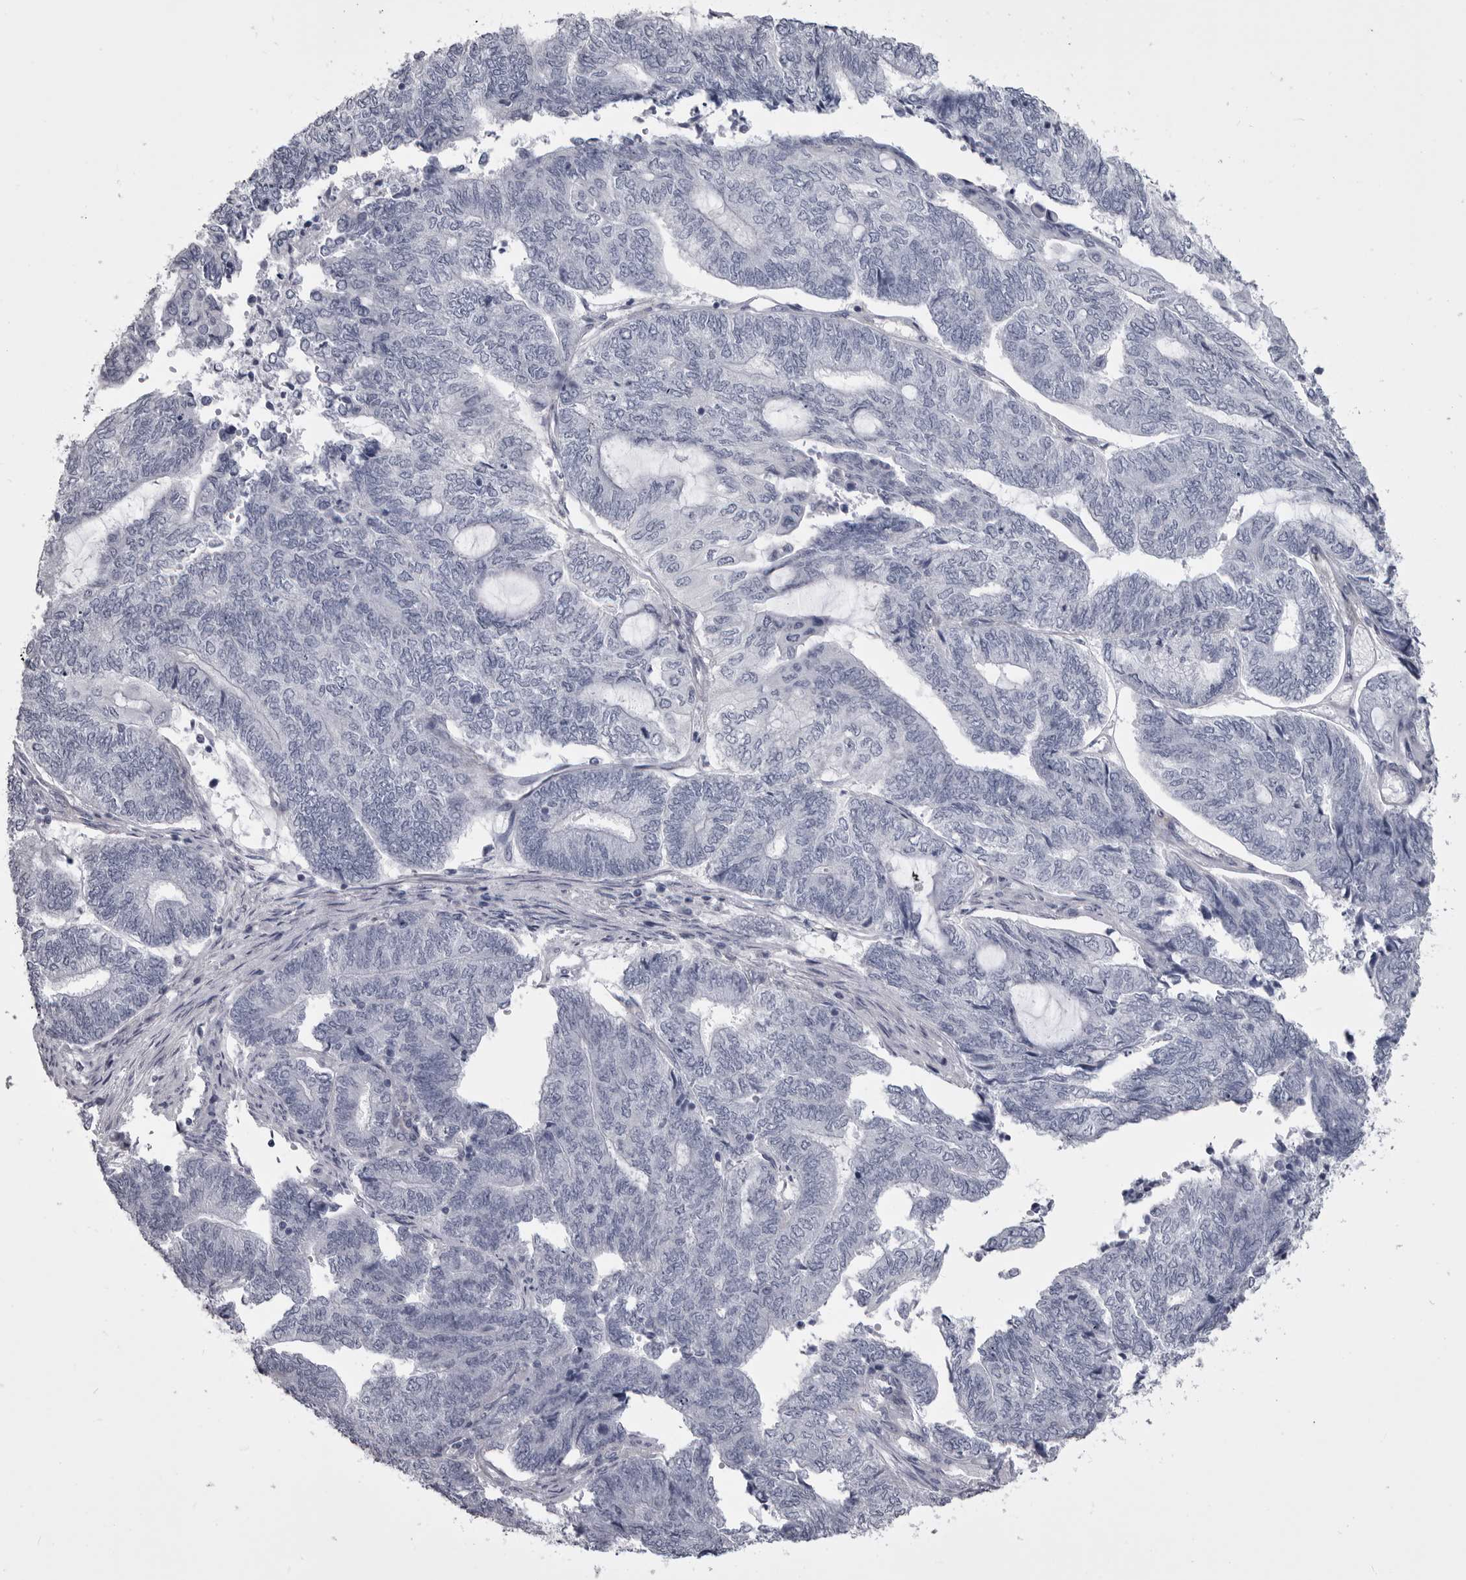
{"staining": {"intensity": "negative", "quantity": "none", "location": "none"}, "tissue": "endometrial cancer", "cell_type": "Tumor cells", "image_type": "cancer", "snomed": [{"axis": "morphology", "description": "Adenocarcinoma, NOS"}, {"axis": "topography", "description": "Uterus"}, {"axis": "topography", "description": "Endometrium"}], "caption": "The photomicrograph shows no staining of tumor cells in endometrial adenocarcinoma.", "gene": "ANK2", "patient": {"sex": "female", "age": 70}}